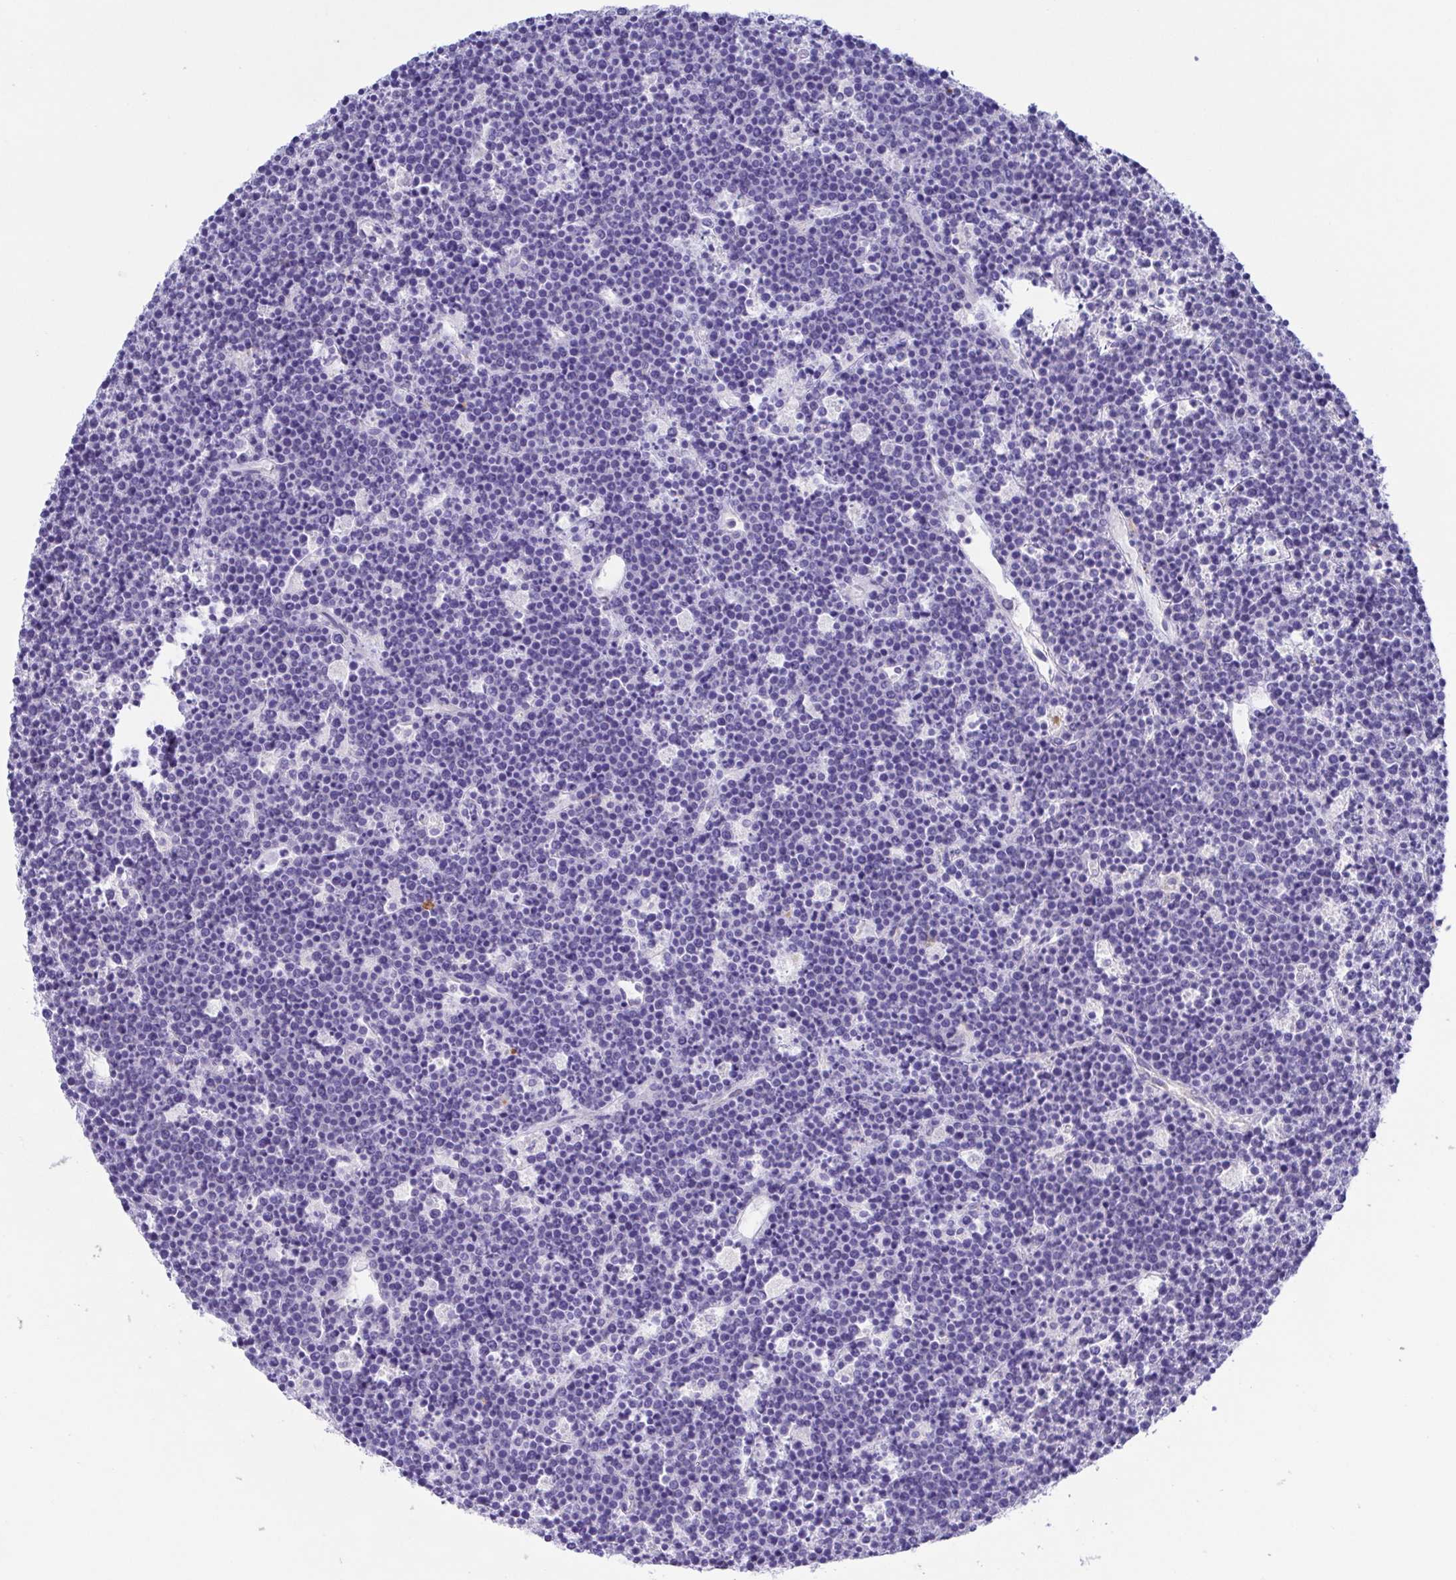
{"staining": {"intensity": "negative", "quantity": "none", "location": "none"}, "tissue": "lymphoma", "cell_type": "Tumor cells", "image_type": "cancer", "snomed": [{"axis": "morphology", "description": "Malignant lymphoma, non-Hodgkin's type, High grade"}, {"axis": "topography", "description": "Ovary"}], "caption": "Image shows no significant protein staining in tumor cells of malignant lymphoma, non-Hodgkin's type (high-grade).", "gene": "MUCL3", "patient": {"sex": "female", "age": 56}}